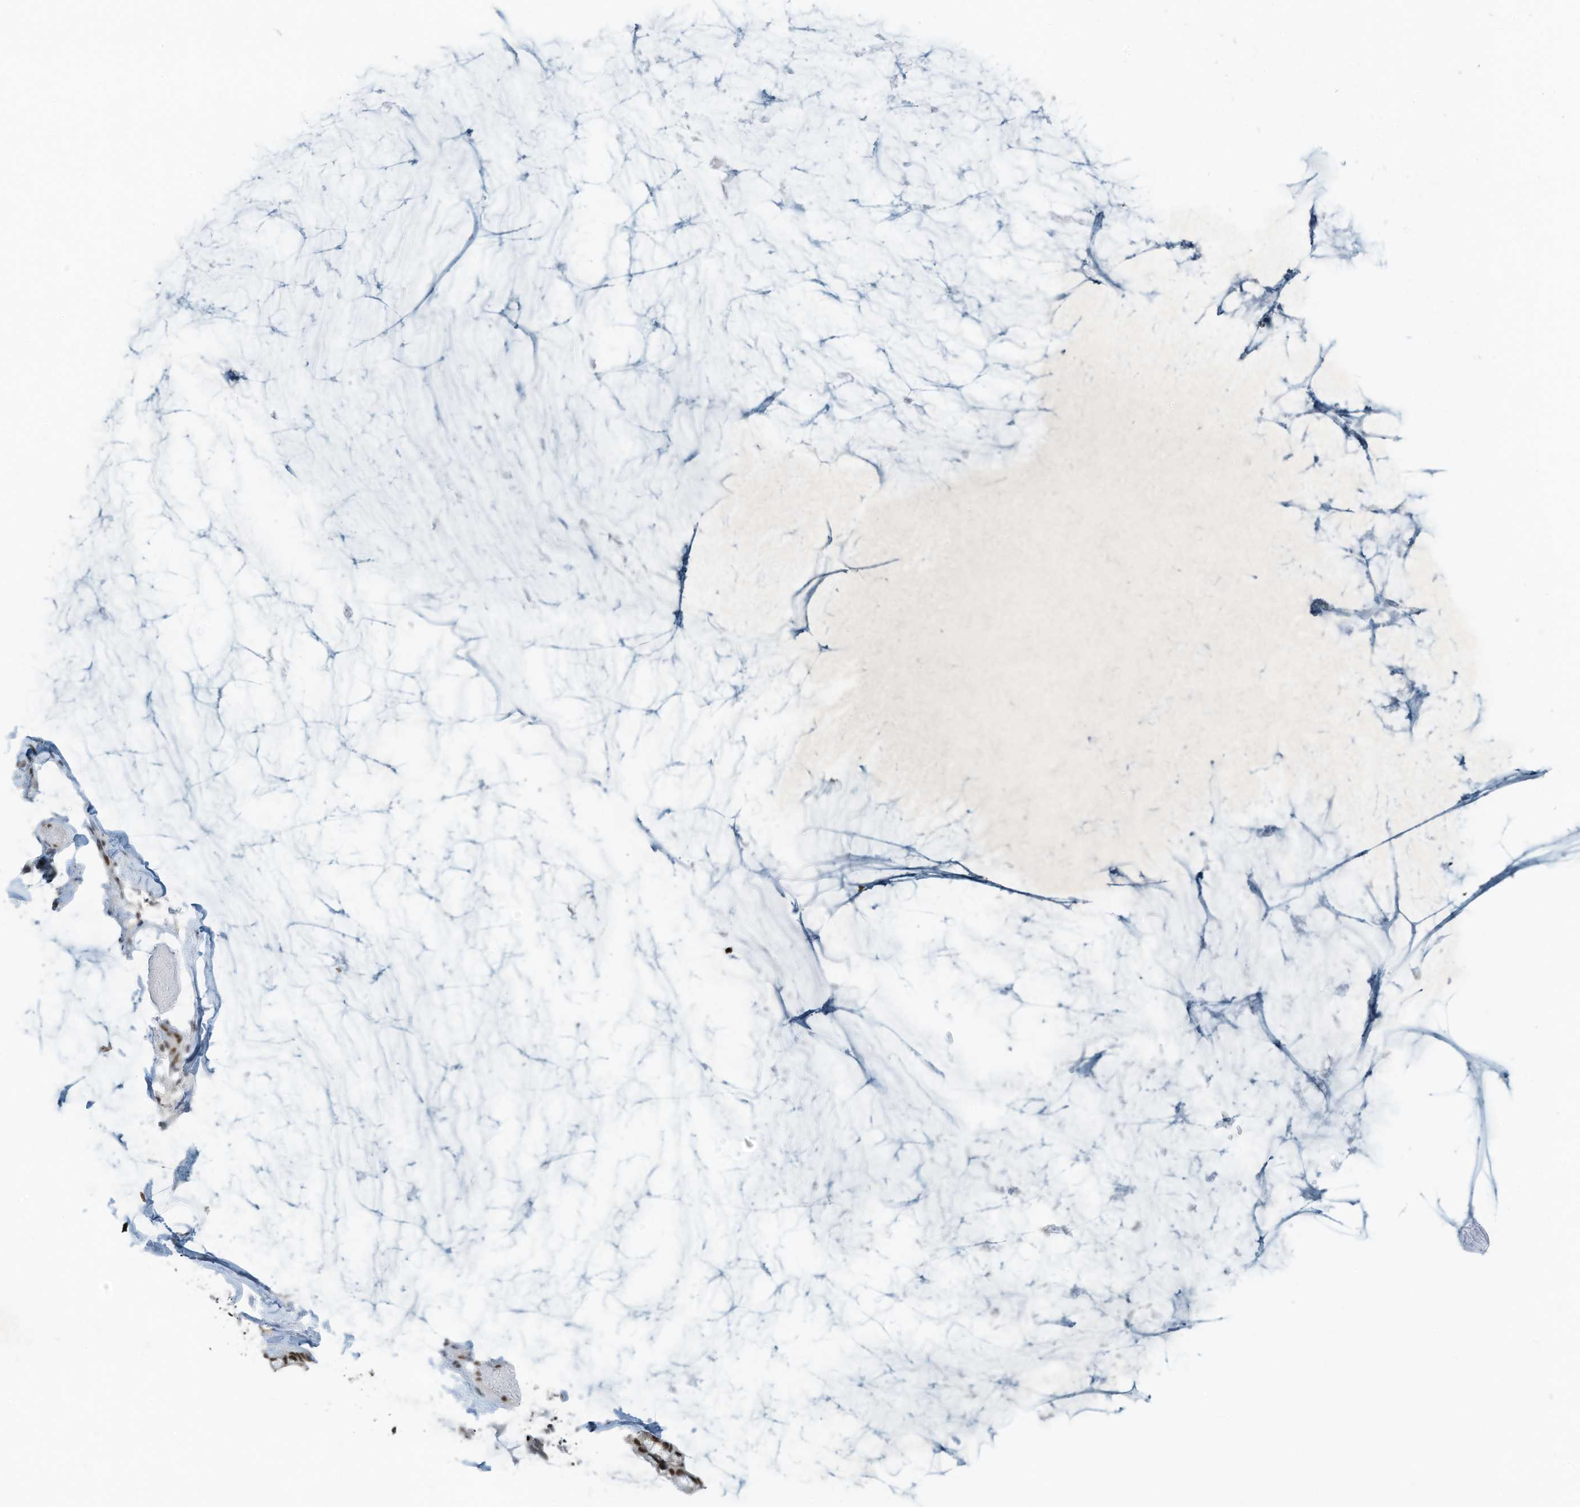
{"staining": {"intensity": "strong", "quantity": ">75%", "location": "nuclear"}, "tissue": "ovarian cancer", "cell_type": "Tumor cells", "image_type": "cancer", "snomed": [{"axis": "morphology", "description": "Cystadenocarcinoma, mucinous, NOS"}, {"axis": "topography", "description": "Ovary"}], "caption": "About >75% of tumor cells in ovarian cancer show strong nuclear protein expression as visualized by brown immunohistochemical staining.", "gene": "WRNIP1", "patient": {"sex": "female", "age": 39}}